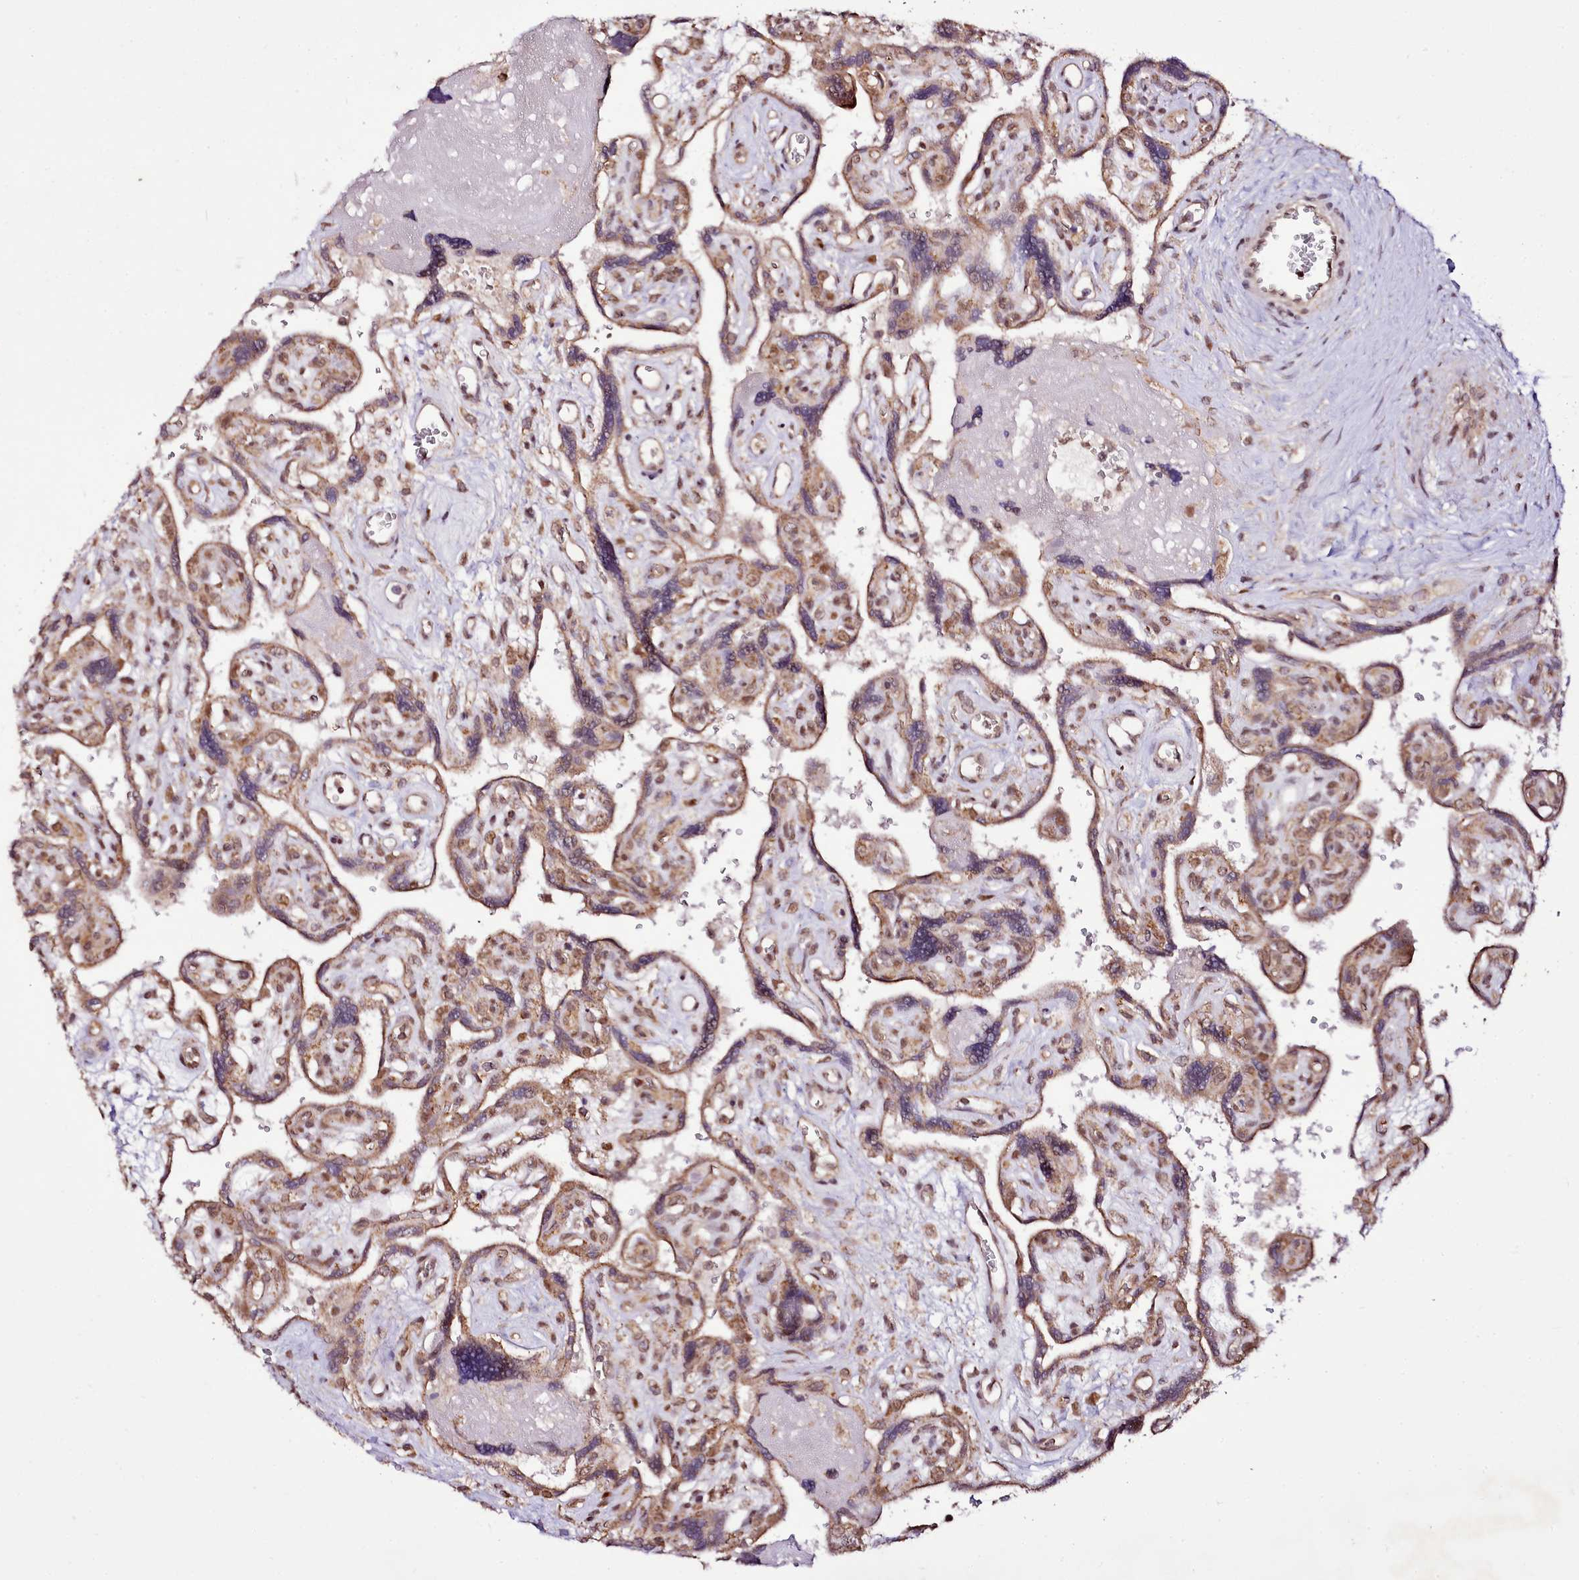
{"staining": {"intensity": "moderate", "quantity": ">75%", "location": "cytoplasmic/membranous,nuclear"}, "tissue": "placenta", "cell_type": "Decidual cells", "image_type": "normal", "snomed": [{"axis": "morphology", "description": "Normal tissue, NOS"}, {"axis": "topography", "description": "Placenta"}], "caption": "Immunohistochemistry histopathology image of unremarkable human placenta stained for a protein (brown), which reveals medium levels of moderate cytoplasmic/membranous,nuclear expression in approximately >75% of decidual cells.", "gene": "EDIL3", "patient": {"sex": "female", "age": 39}}